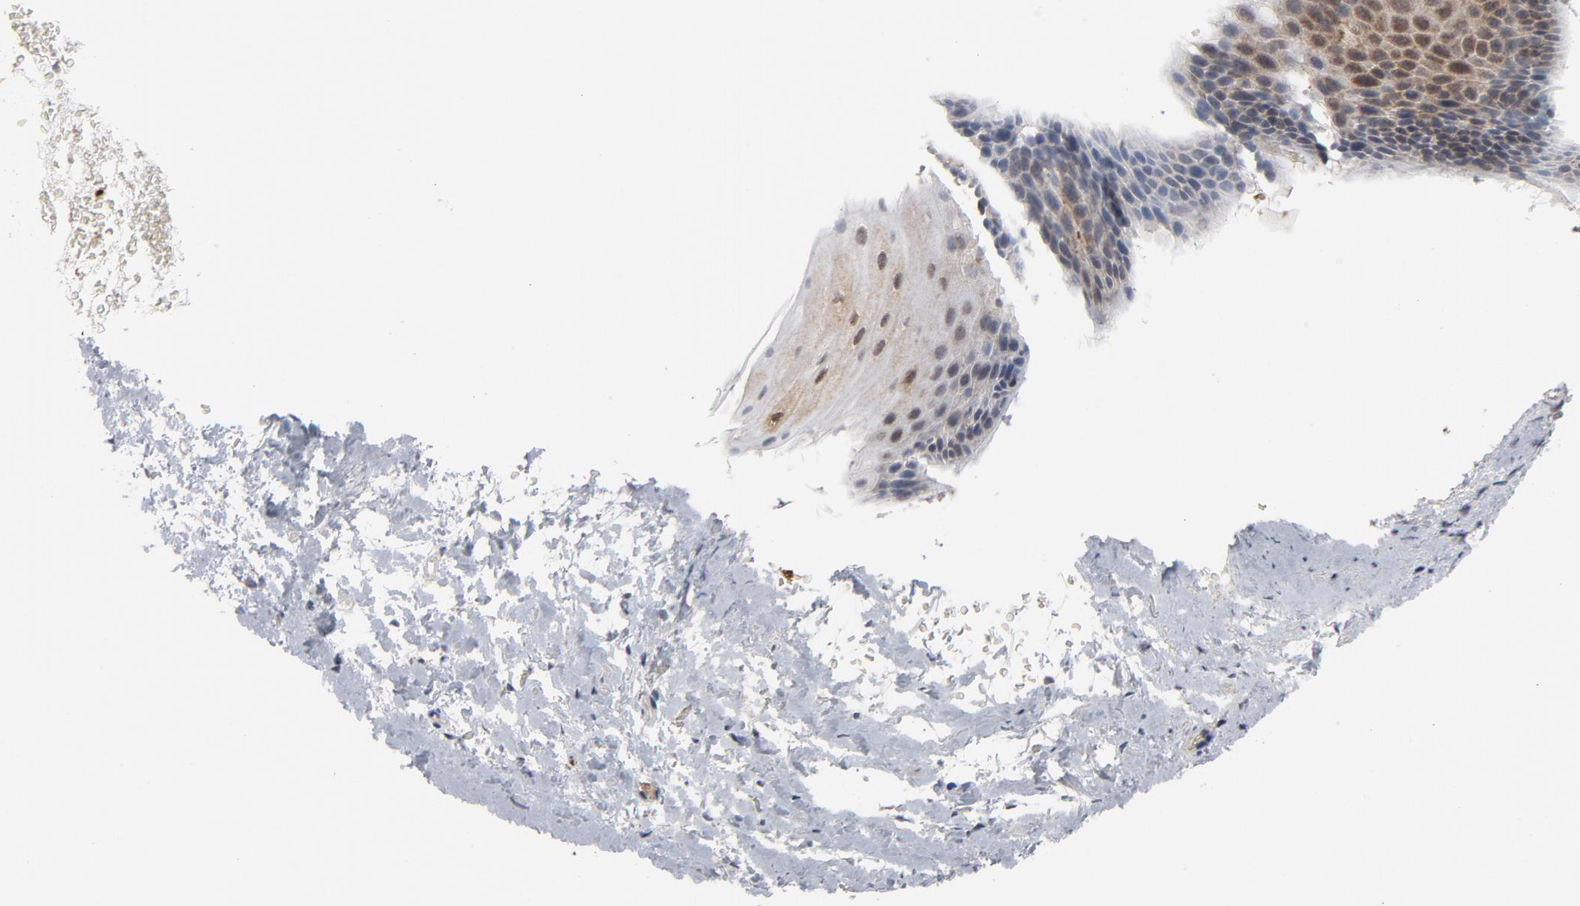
{"staining": {"intensity": "moderate", "quantity": "25%-75%", "location": "cytoplasmic/membranous,nuclear"}, "tissue": "esophagus", "cell_type": "Squamous epithelial cells", "image_type": "normal", "snomed": [{"axis": "morphology", "description": "Normal tissue, NOS"}, {"axis": "topography", "description": "Esophagus"}], "caption": "A micrograph of human esophagus stained for a protein exhibits moderate cytoplasmic/membranous,nuclear brown staining in squamous epithelial cells. The staining was performed using DAB (3,3'-diaminobenzidine), with brown indicating positive protein expression. Nuclei are stained blue with hematoxylin.", "gene": "PRDX1", "patient": {"sex": "female", "age": 70}}